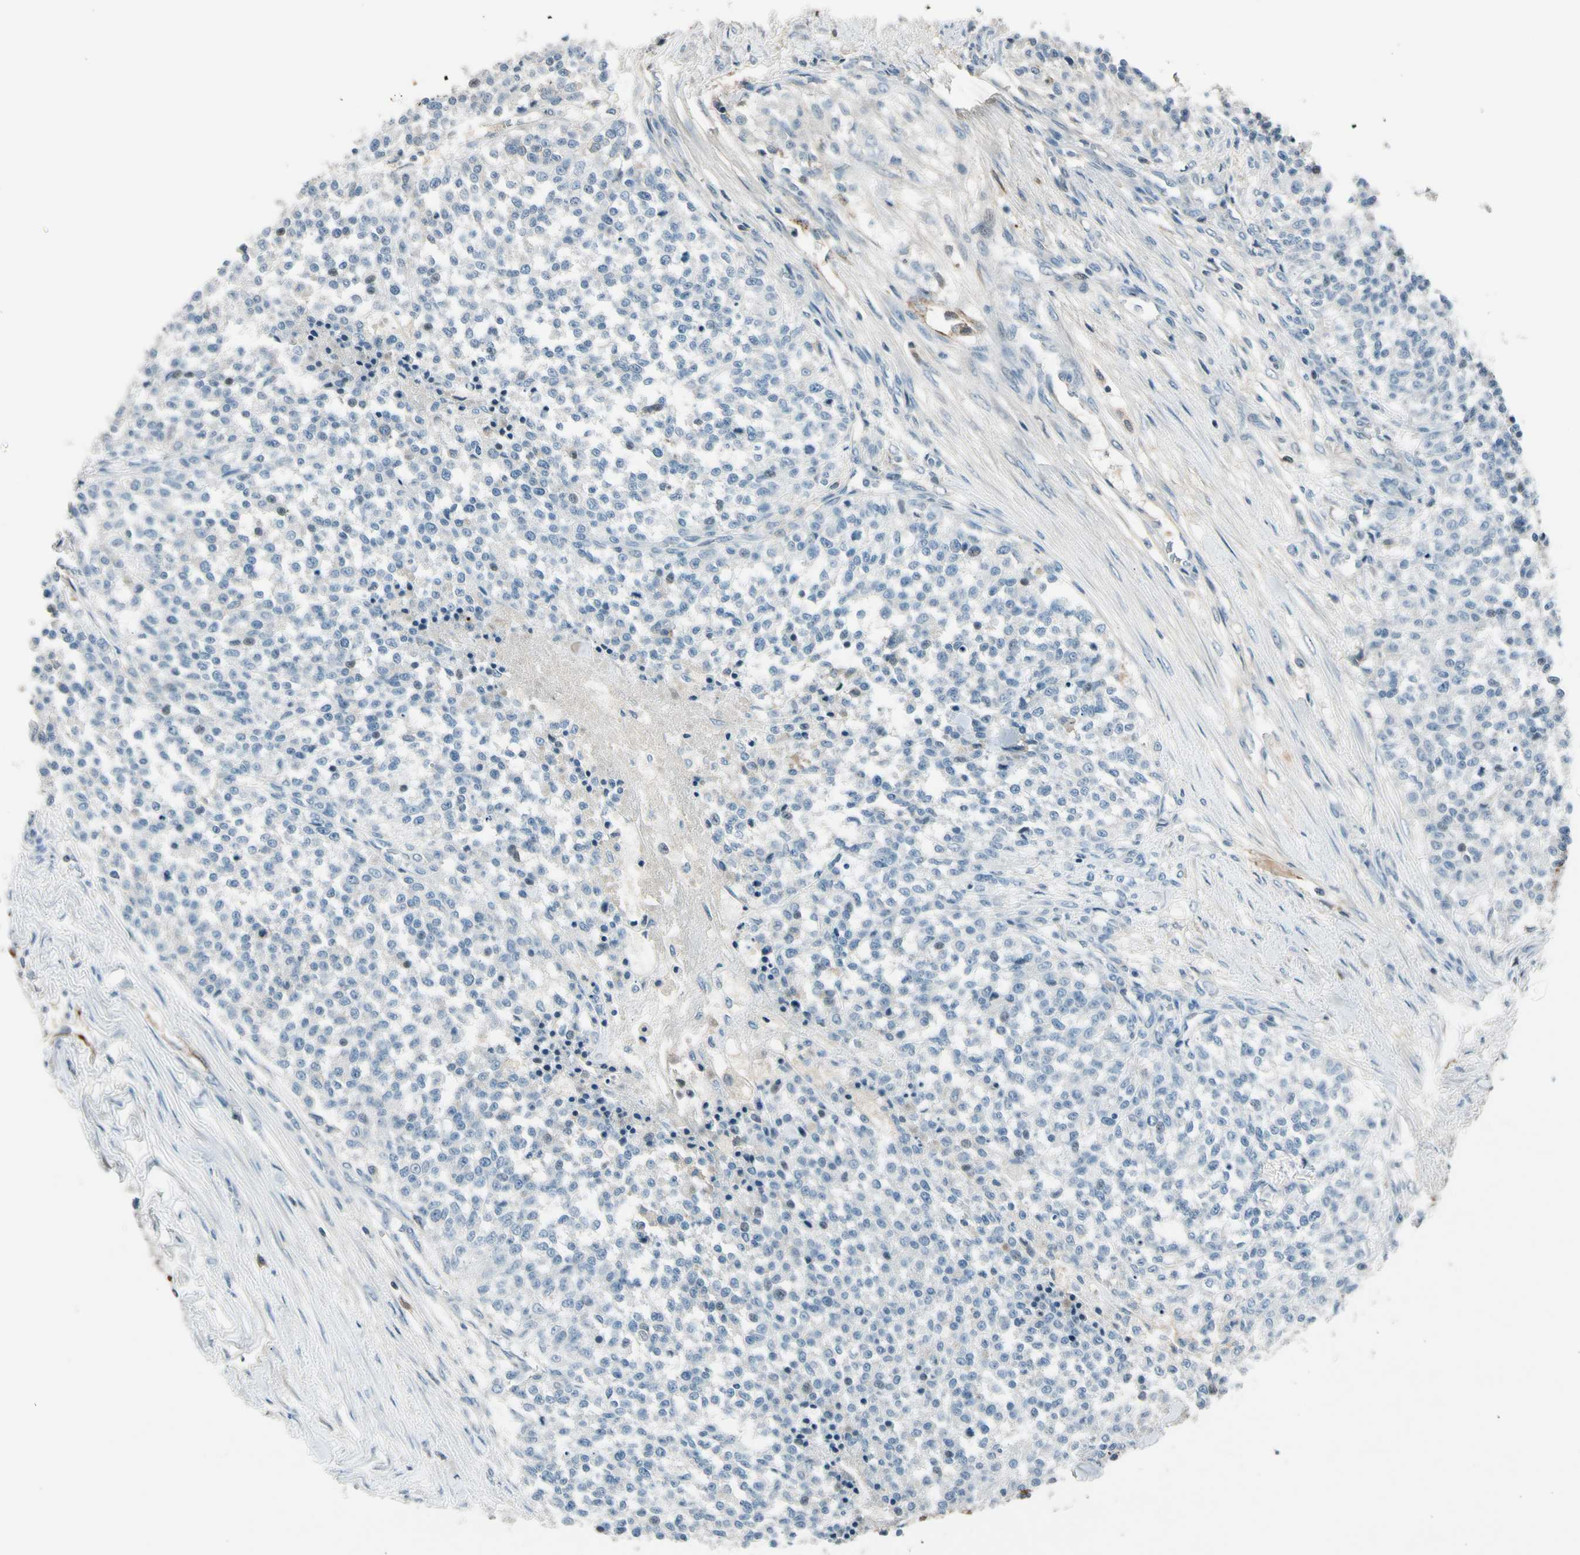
{"staining": {"intensity": "negative", "quantity": "none", "location": "none"}, "tissue": "testis cancer", "cell_type": "Tumor cells", "image_type": "cancer", "snomed": [{"axis": "morphology", "description": "Seminoma, NOS"}, {"axis": "topography", "description": "Testis"}], "caption": "Immunohistochemistry of testis seminoma exhibits no positivity in tumor cells.", "gene": "PDPN", "patient": {"sex": "male", "age": 59}}